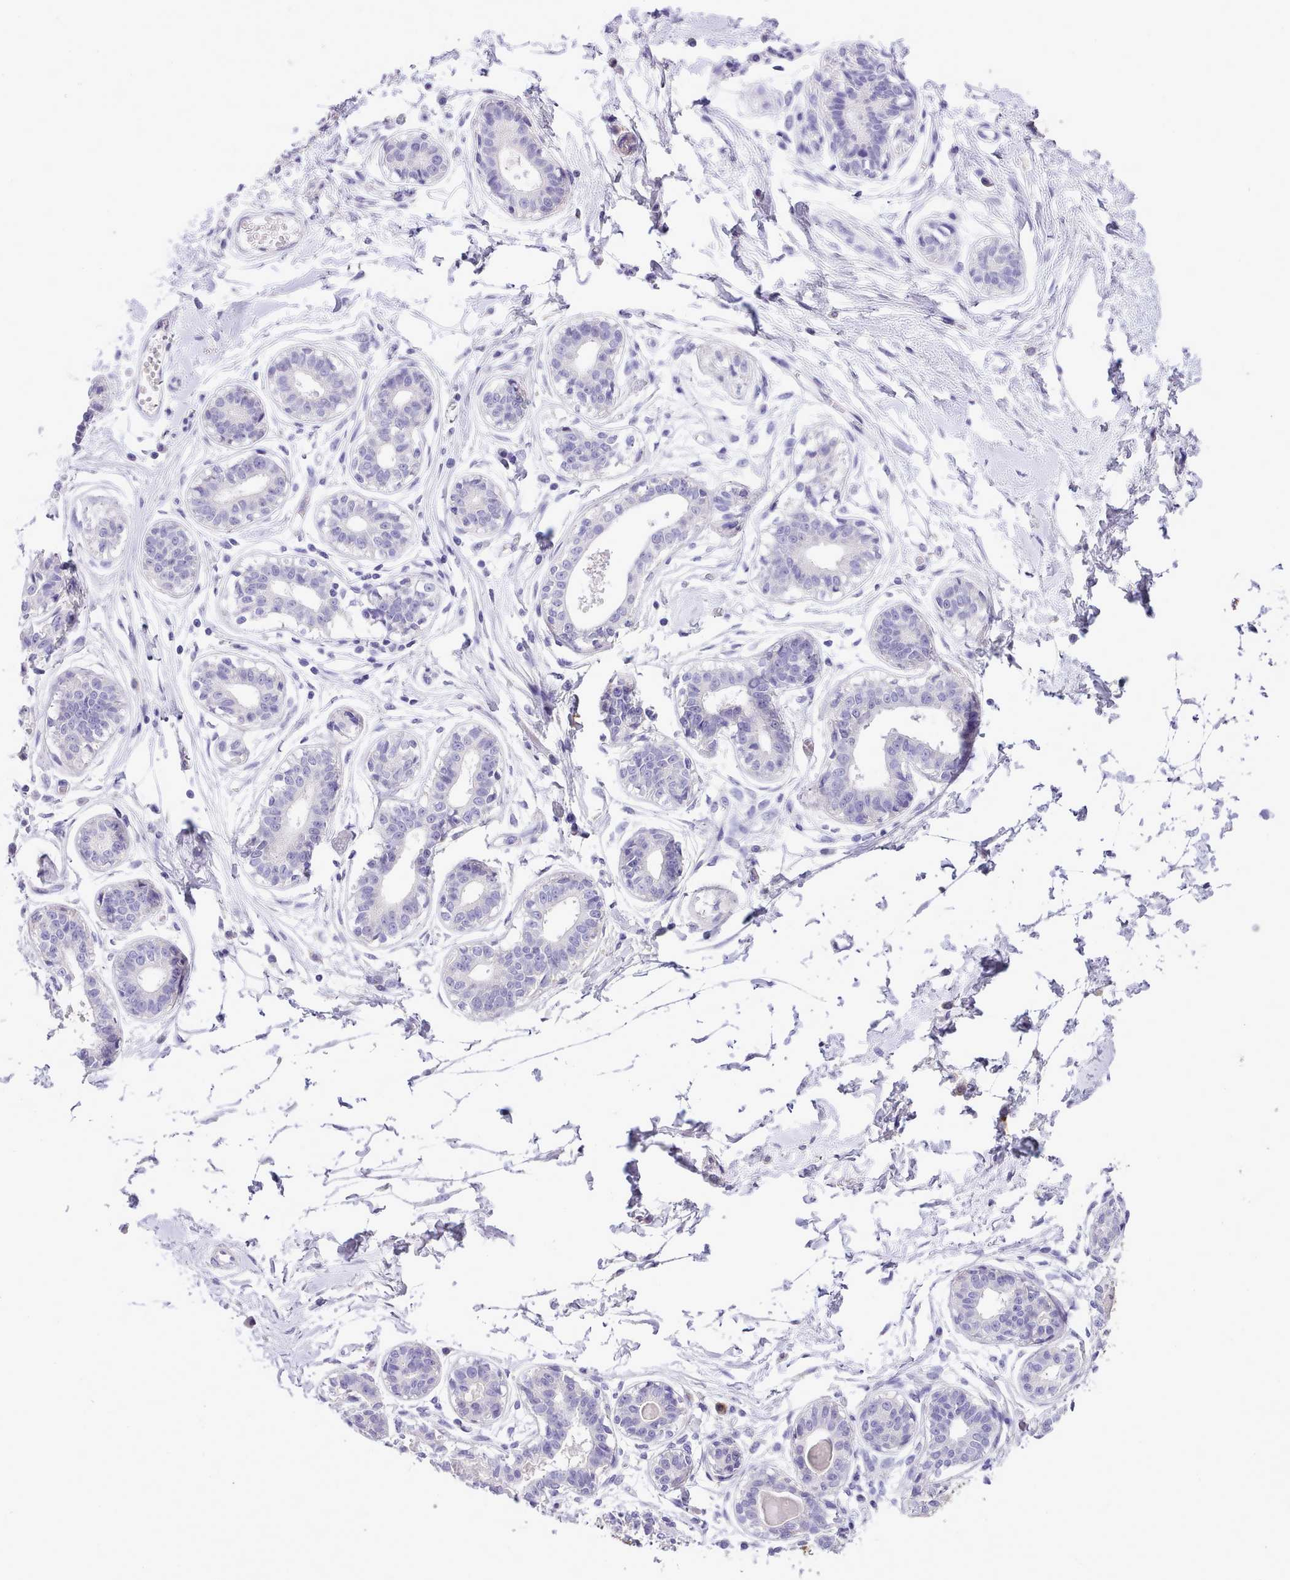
{"staining": {"intensity": "negative", "quantity": "none", "location": "none"}, "tissue": "breast", "cell_type": "Adipocytes", "image_type": "normal", "snomed": [{"axis": "morphology", "description": "Normal tissue, NOS"}, {"axis": "topography", "description": "Breast"}], "caption": "High magnification brightfield microscopy of unremarkable breast stained with DAB (3,3'-diaminobenzidine) (brown) and counterstained with hematoxylin (blue): adipocytes show no significant expression.", "gene": "FAM83E", "patient": {"sex": "female", "age": 45}}